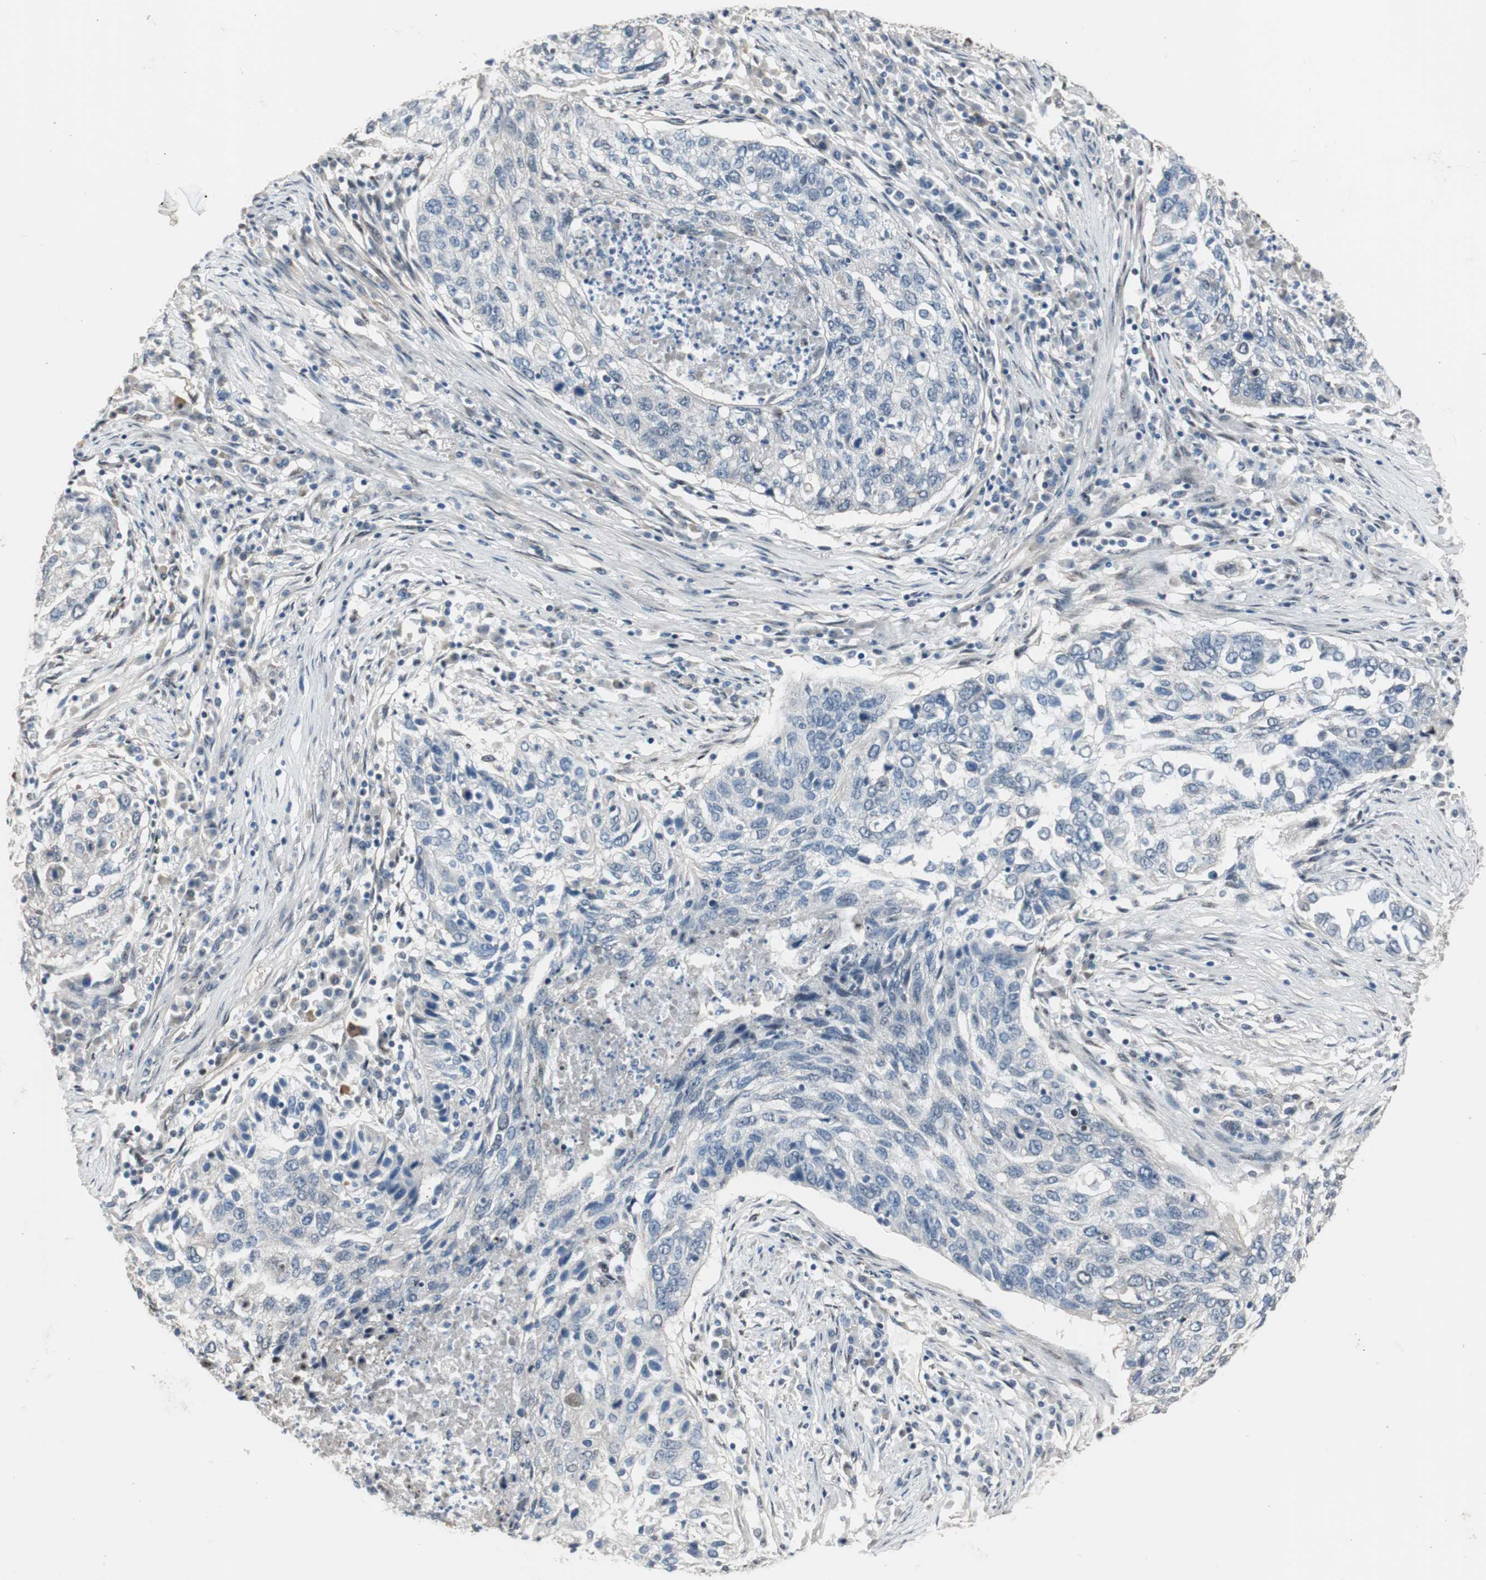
{"staining": {"intensity": "negative", "quantity": "none", "location": "none"}, "tissue": "lung cancer", "cell_type": "Tumor cells", "image_type": "cancer", "snomed": [{"axis": "morphology", "description": "Squamous cell carcinoma, NOS"}, {"axis": "topography", "description": "Lung"}], "caption": "A high-resolution histopathology image shows immunohistochemistry staining of squamous cell carcinoma (lung), which displays no significant positivity in tumor cells.", "gene": "PML", "patient": {"sex": "female", "age": 63}}